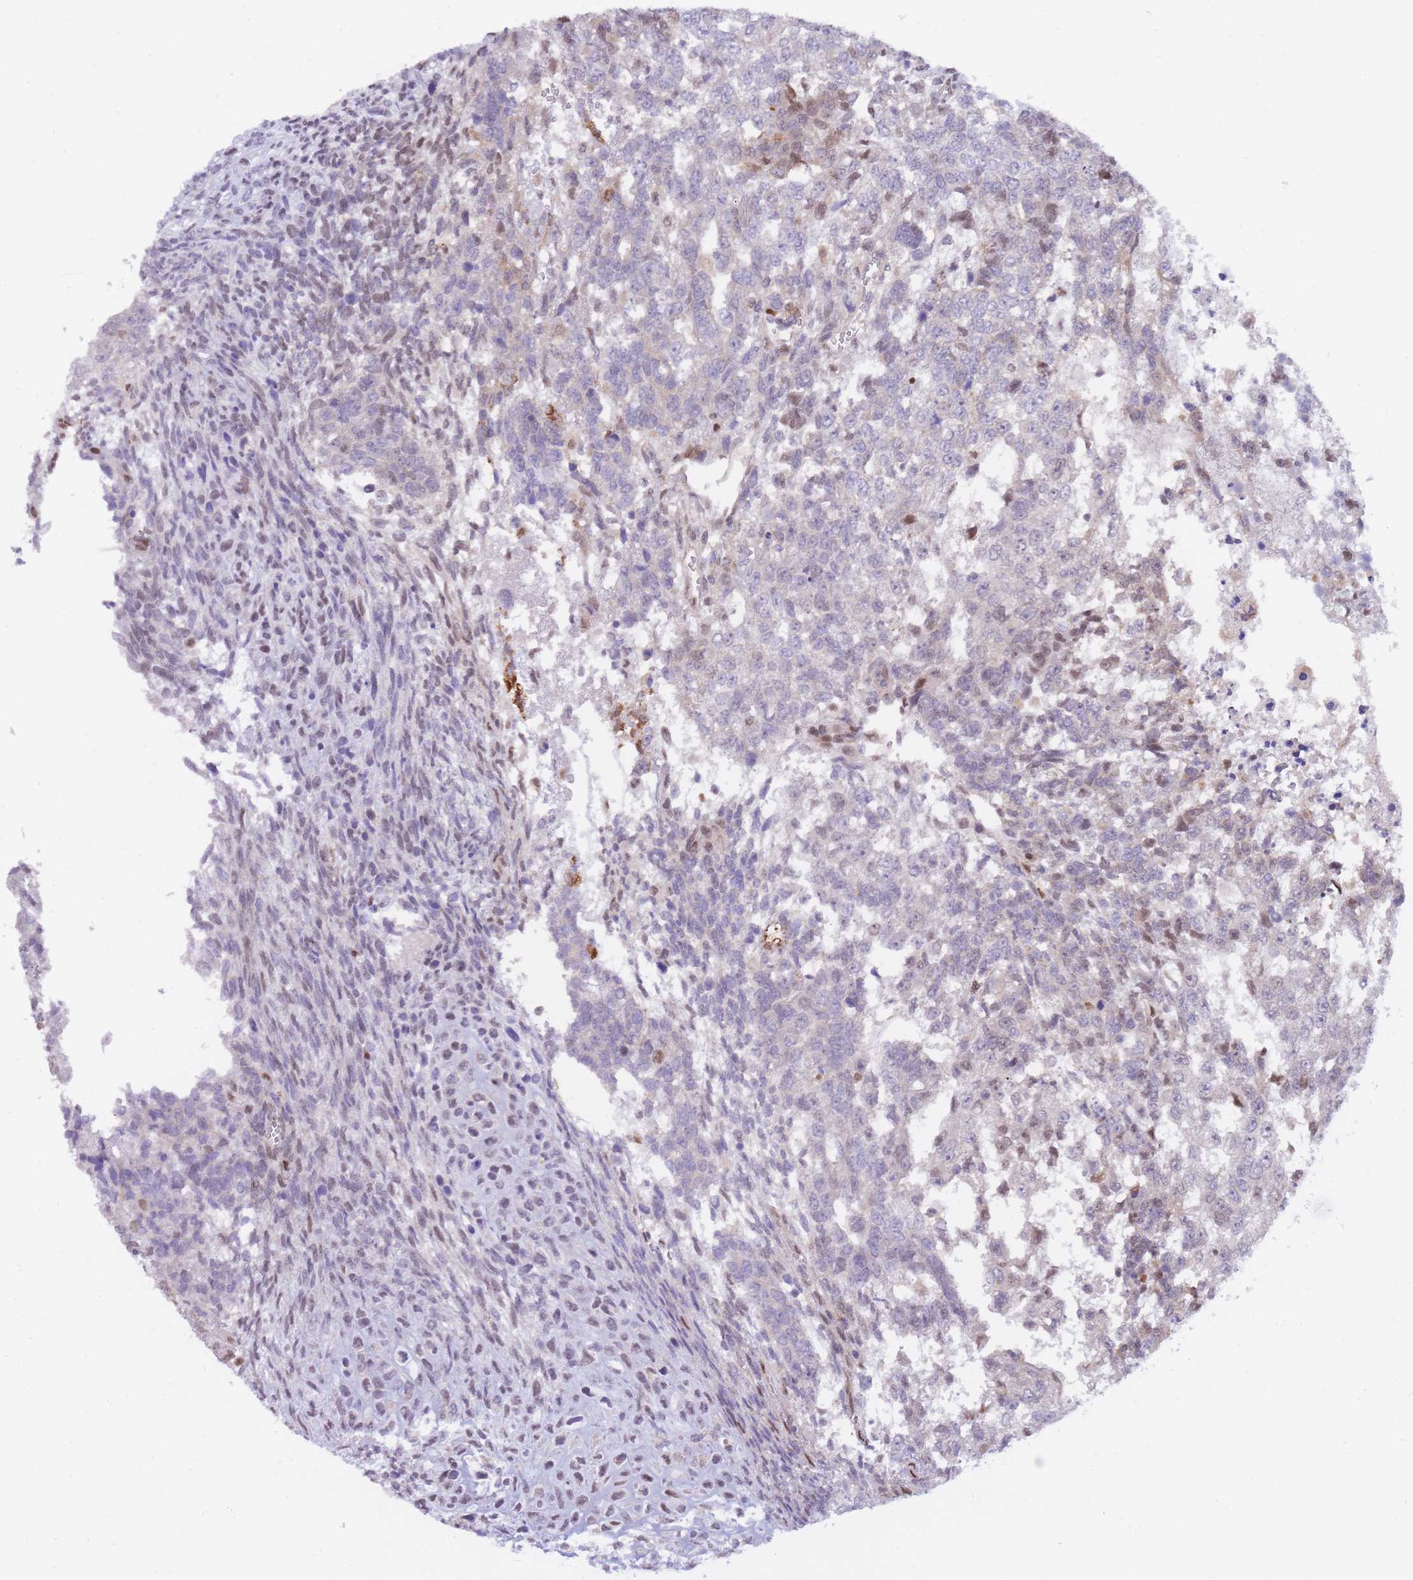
{"staining": {"intensity": "negative", "quantity": "none", "location": "none"}, "tissue": "testis cancer", "cell_type": "Tumor cells", "image_type": "cancer", "snomed": [{"axis": "morphology", "description": "Carcinoma, Embryonal, NOS"}, {"axis": "topography", "description": "Testis"}], "caption": "Immunohistochemistry (IHC) histopathology image of testis cancer stained for a protein (brown), which demonstrates no positivity in tumor cells.", "gene": "NSFL1C", "patient": {"sex": "male", "age": 23}}